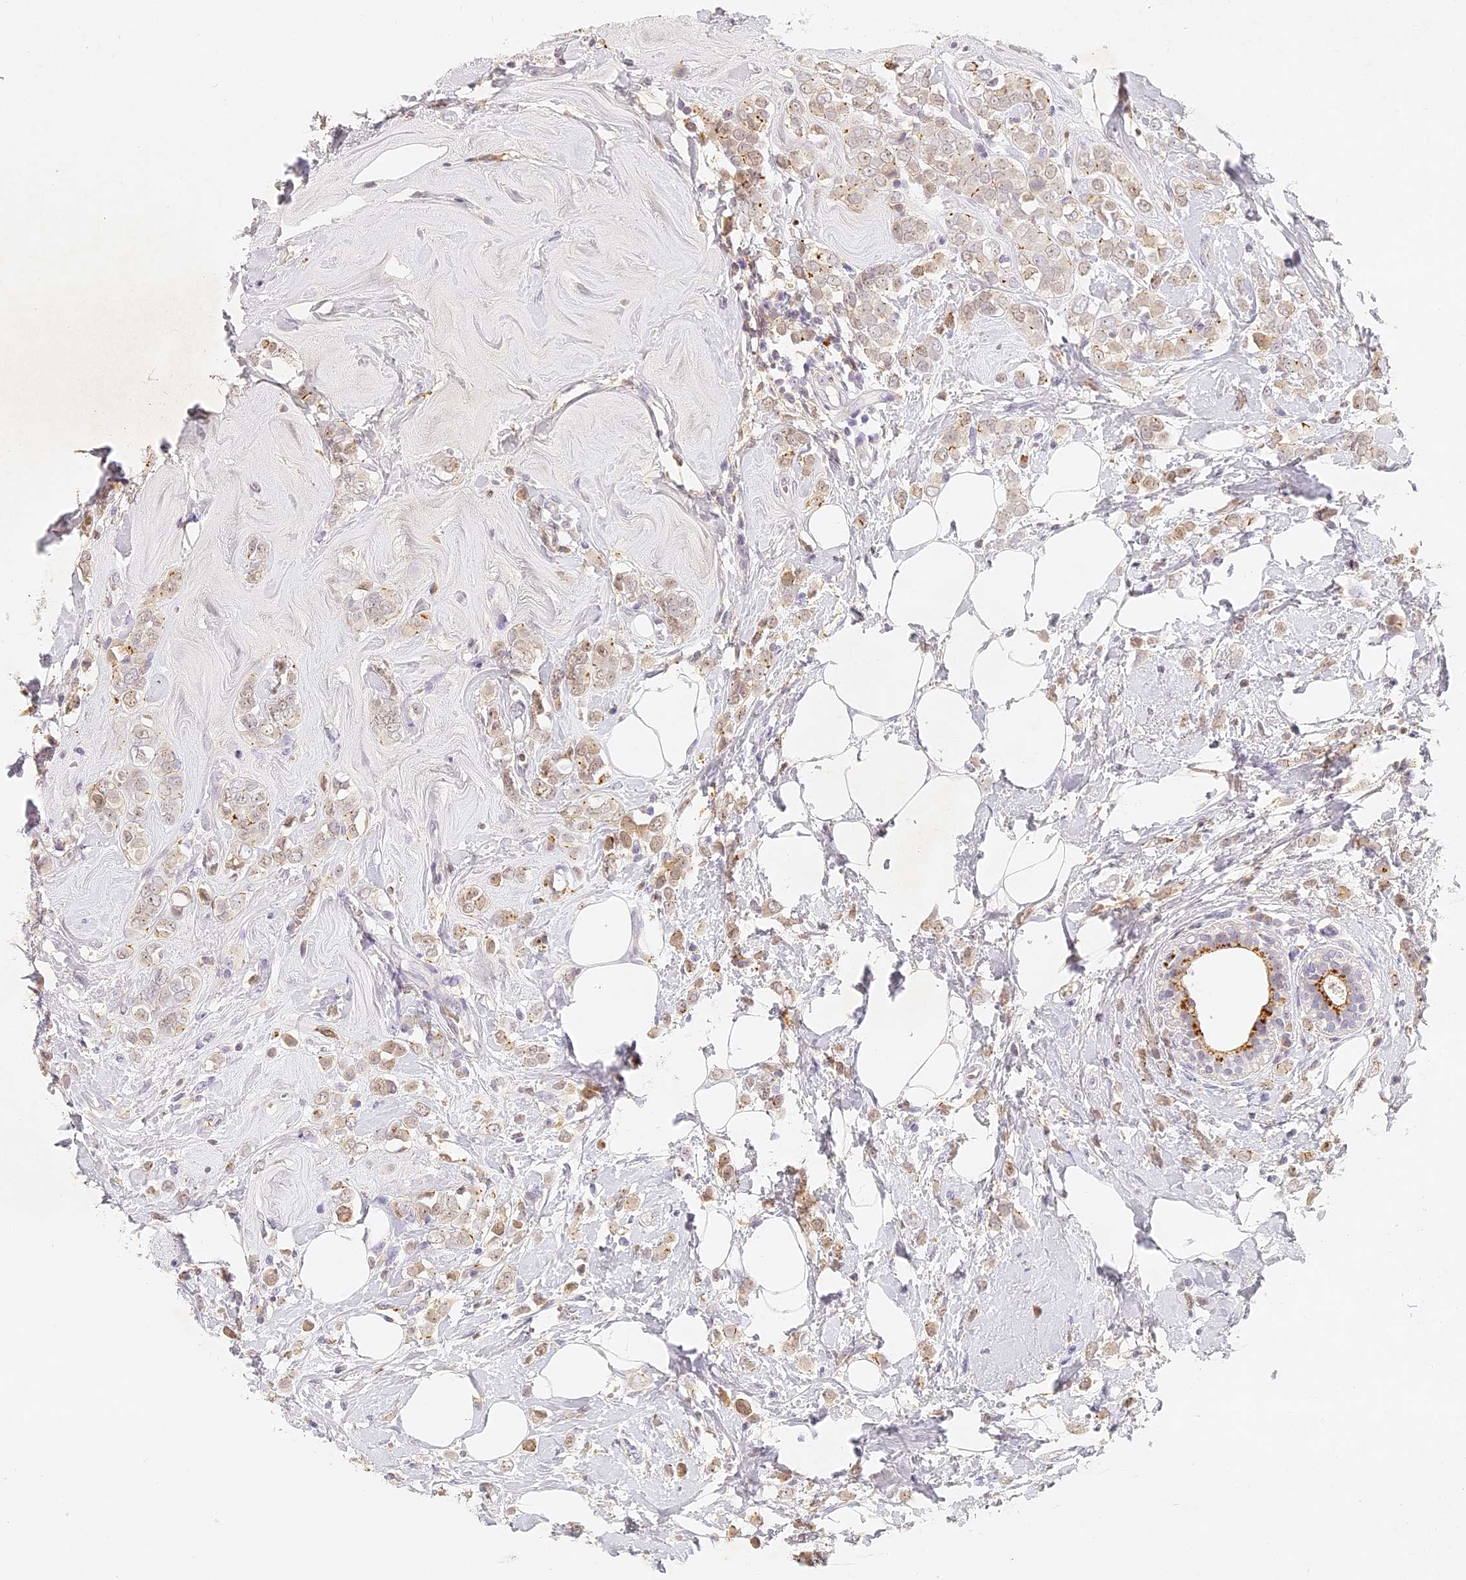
{"staining": {"intensity": "weak", "quantity": ">75%", "location": "nuclear"}, "tissue": "breast cancer", "cell_type": "Tumor cells", "image_type": "cancer", "snomed": [{"axis": "morphology", "description": "Lobular carcinoma"}, {"axis": "topography", "description": "Breast"}], "caption": "Weak nuclear protein expression is present in approximately >75% of tumor cells in breast cancer (lobular carcinoma). The staining was performed using DAB, with brown indicating positive protein expression. Nuclei are stained blue with hematoxylin.", "gene": "ELL3", "patient": {"sex": "female", "age": 47}}